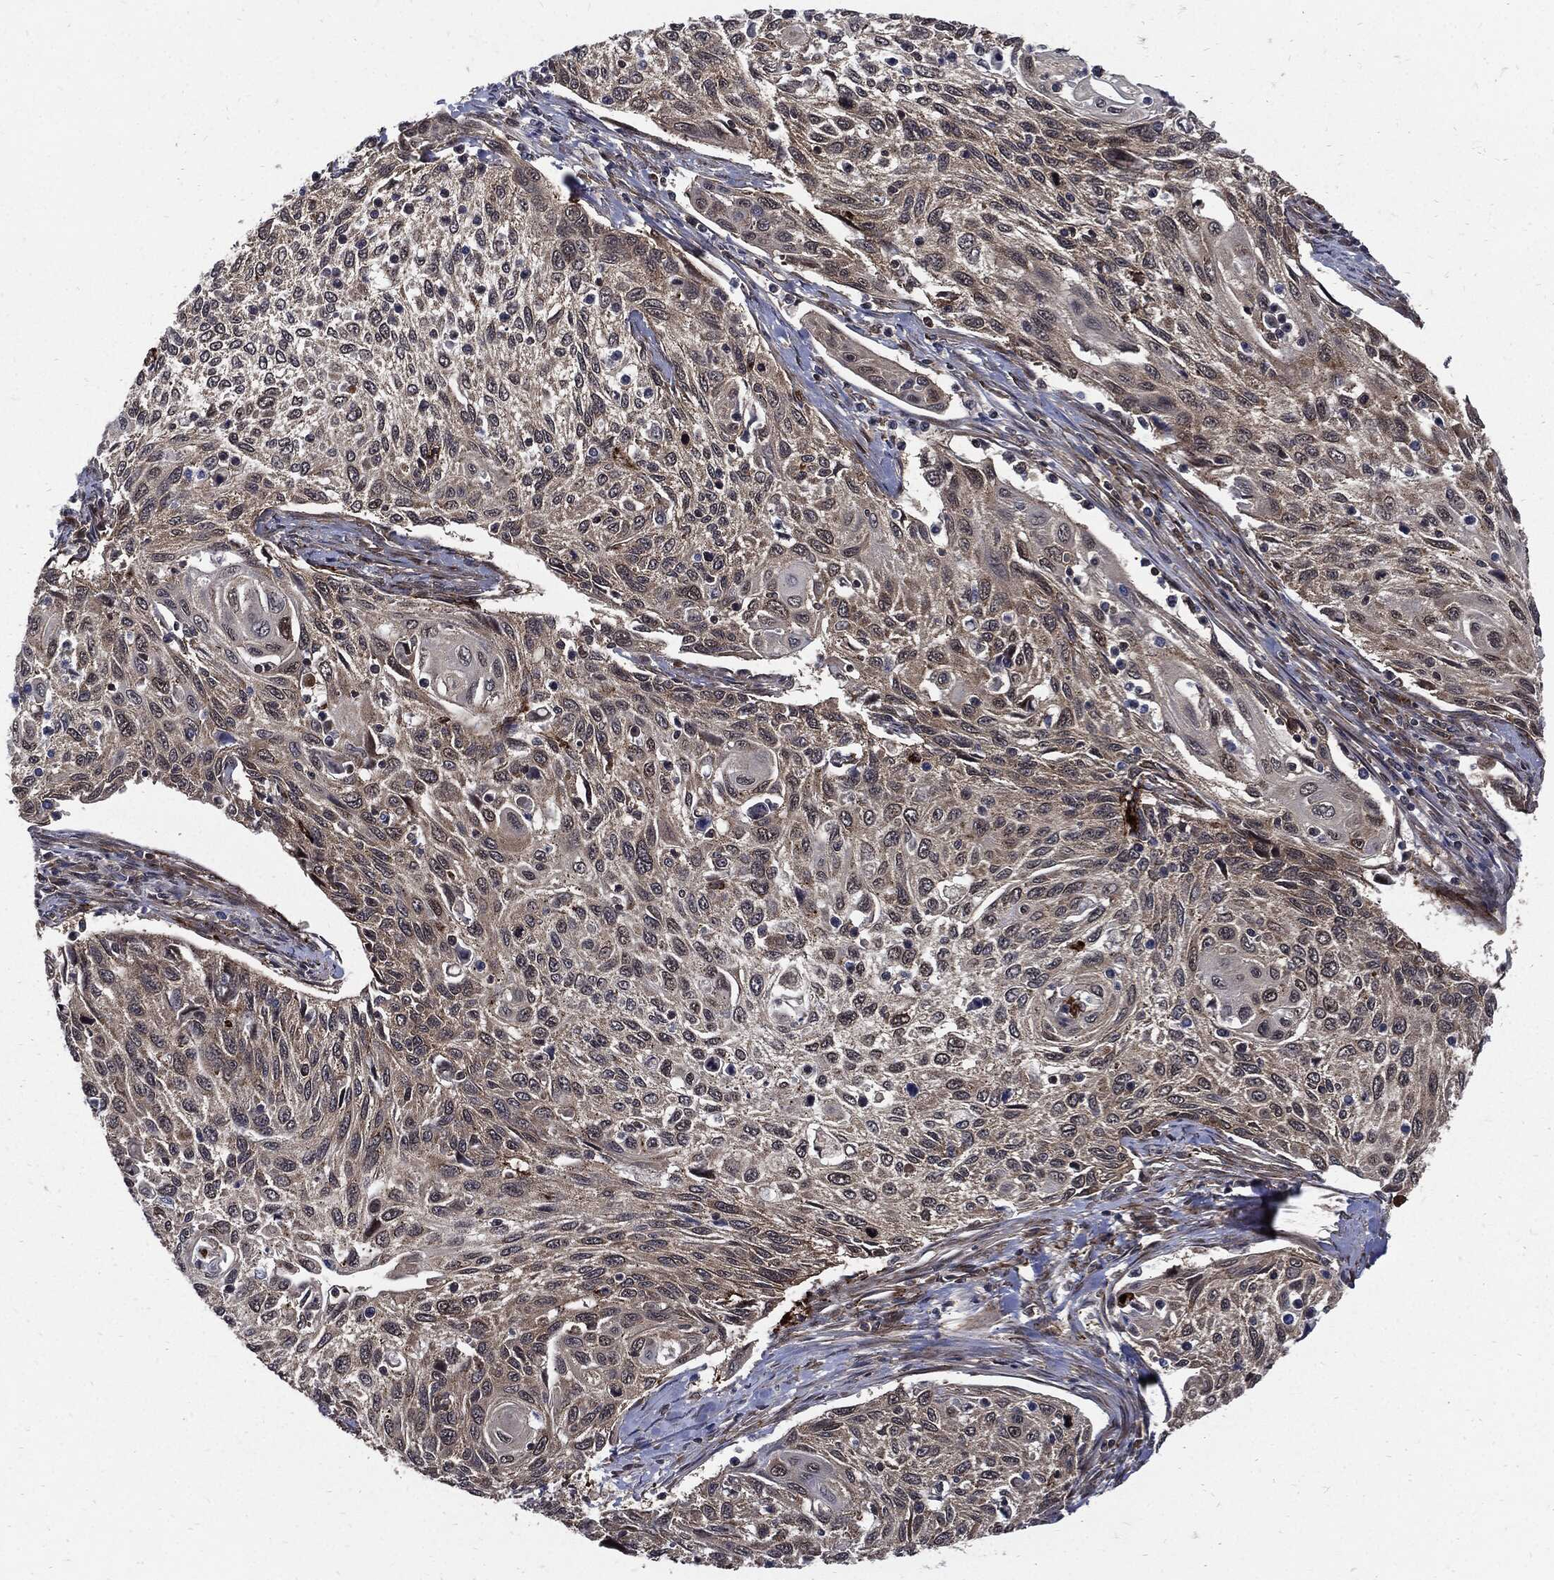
{"staining": {"intensity": "moderate", "quantity": "<25%", "location": "cytoplasmic/membranous"}, "tissue": "cervical cancer", "cell_type": "Tumor cells", "image_type": "cancer", "snomed": [{"axis": "morphology", "description": "Squamous cell carcinoma, NOS"}, {"axis": "topography", "description": "Cervix"}], "caption": "Immunohistochemical staining of human cervical squamous cell carcinoma exhibits moderate cytoplasmic/membranous protein positivity in about <25% of tumor cells.", "gene": "CLU", "patient": {"sex": "female", "age": 70}}